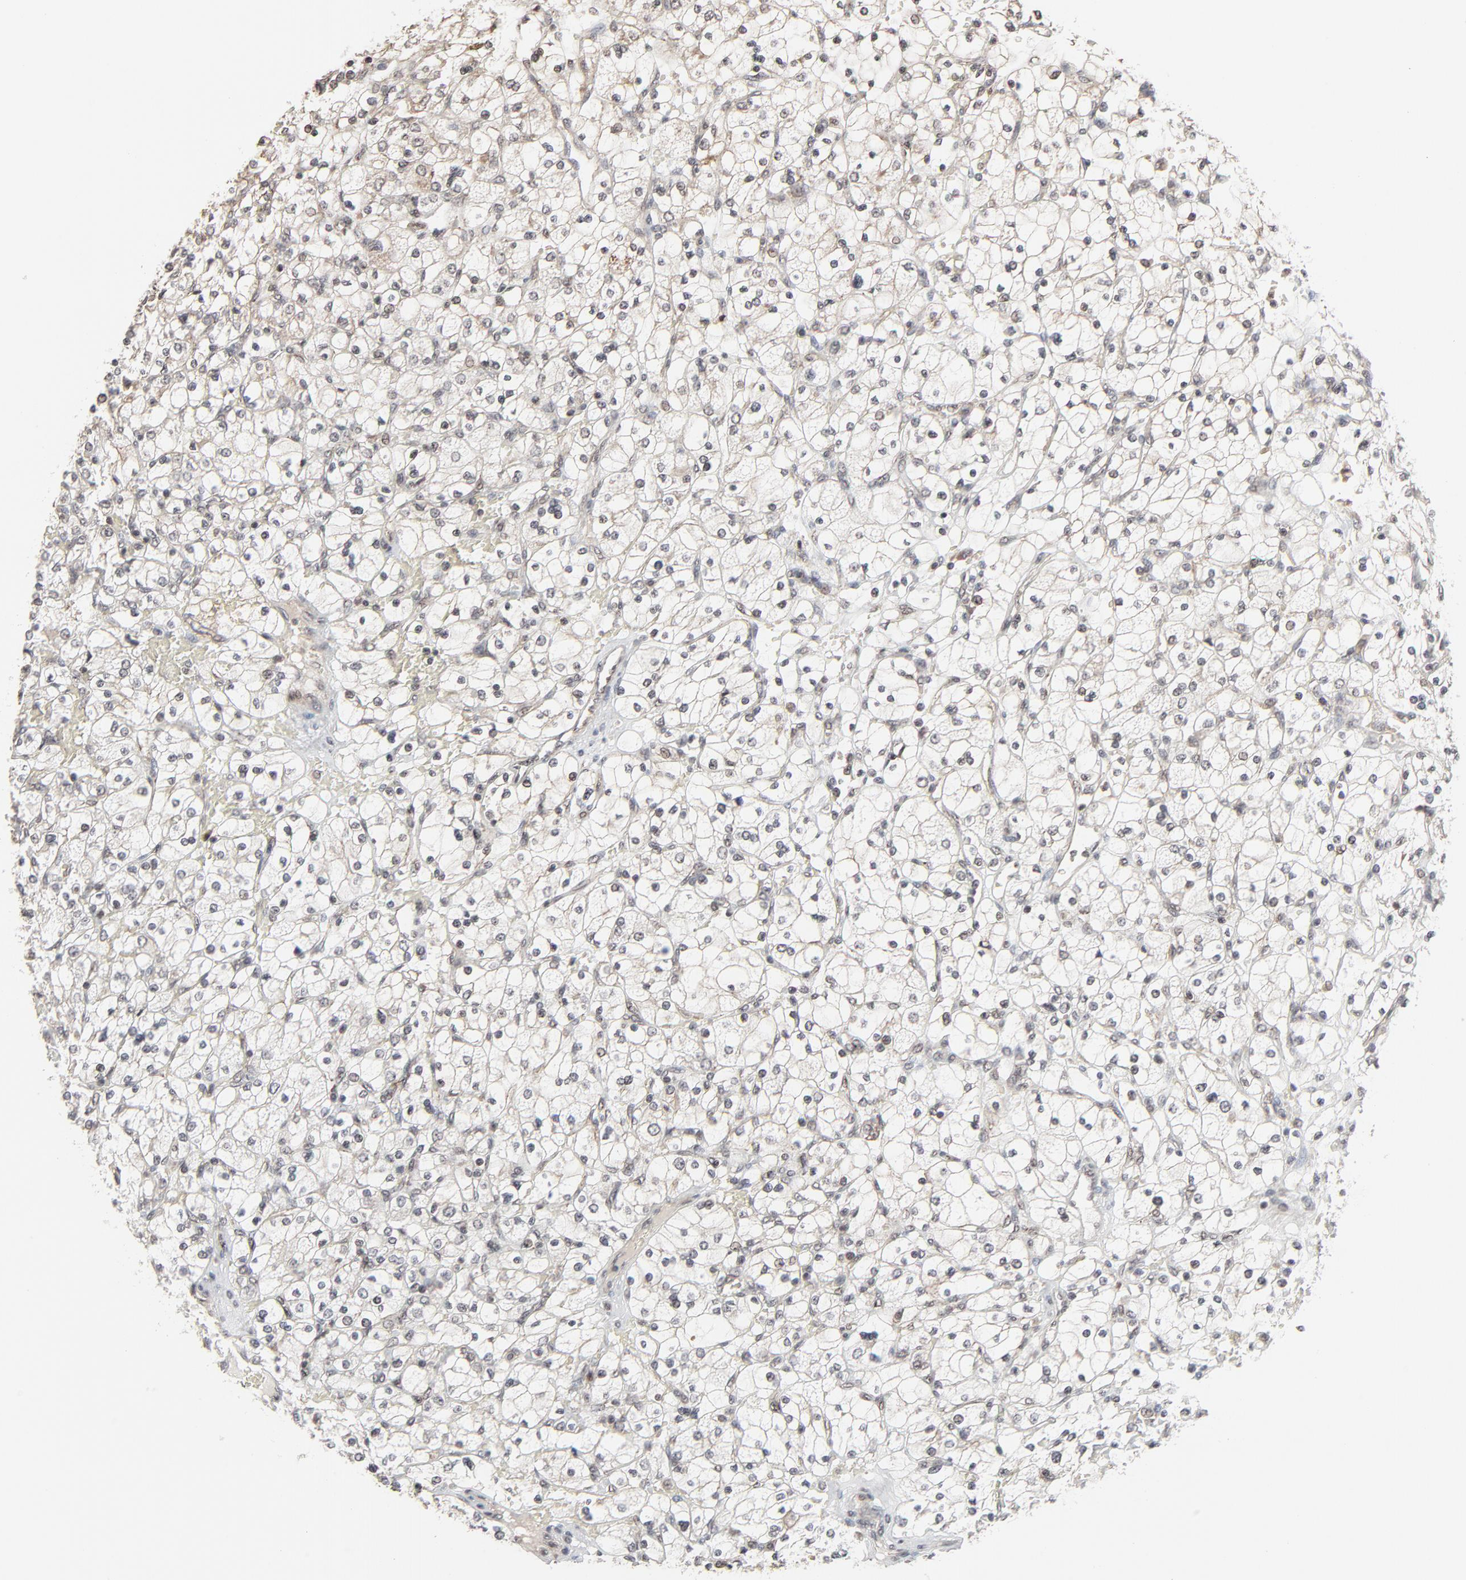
{"staining": {"intensity": "weak", "quantity": ">75%", "location": "cytoplasmic/membranous"}, "tissue": "renal cancer", "cell_type": "Tumor cells", "image_type": "cancer", "snomed": [{"axis": "morphology", "description": "Adenocarcinoma, NOS"}, {"axis": "topography", "description": "Kidney"}], "caption": "Brown immunohistochemical staining in adenocarcinoma (renal) shows weak cytoplasmic/membranous expression in about >75% of tumor cells. The staining was performed using DAB to visualize the protein expression in brown, while the nuclei were stained in blue with hematoxylin (Magnification: 20x).", "gene": "CTNND1", "patient": {"sex": "female", "age": 83}}